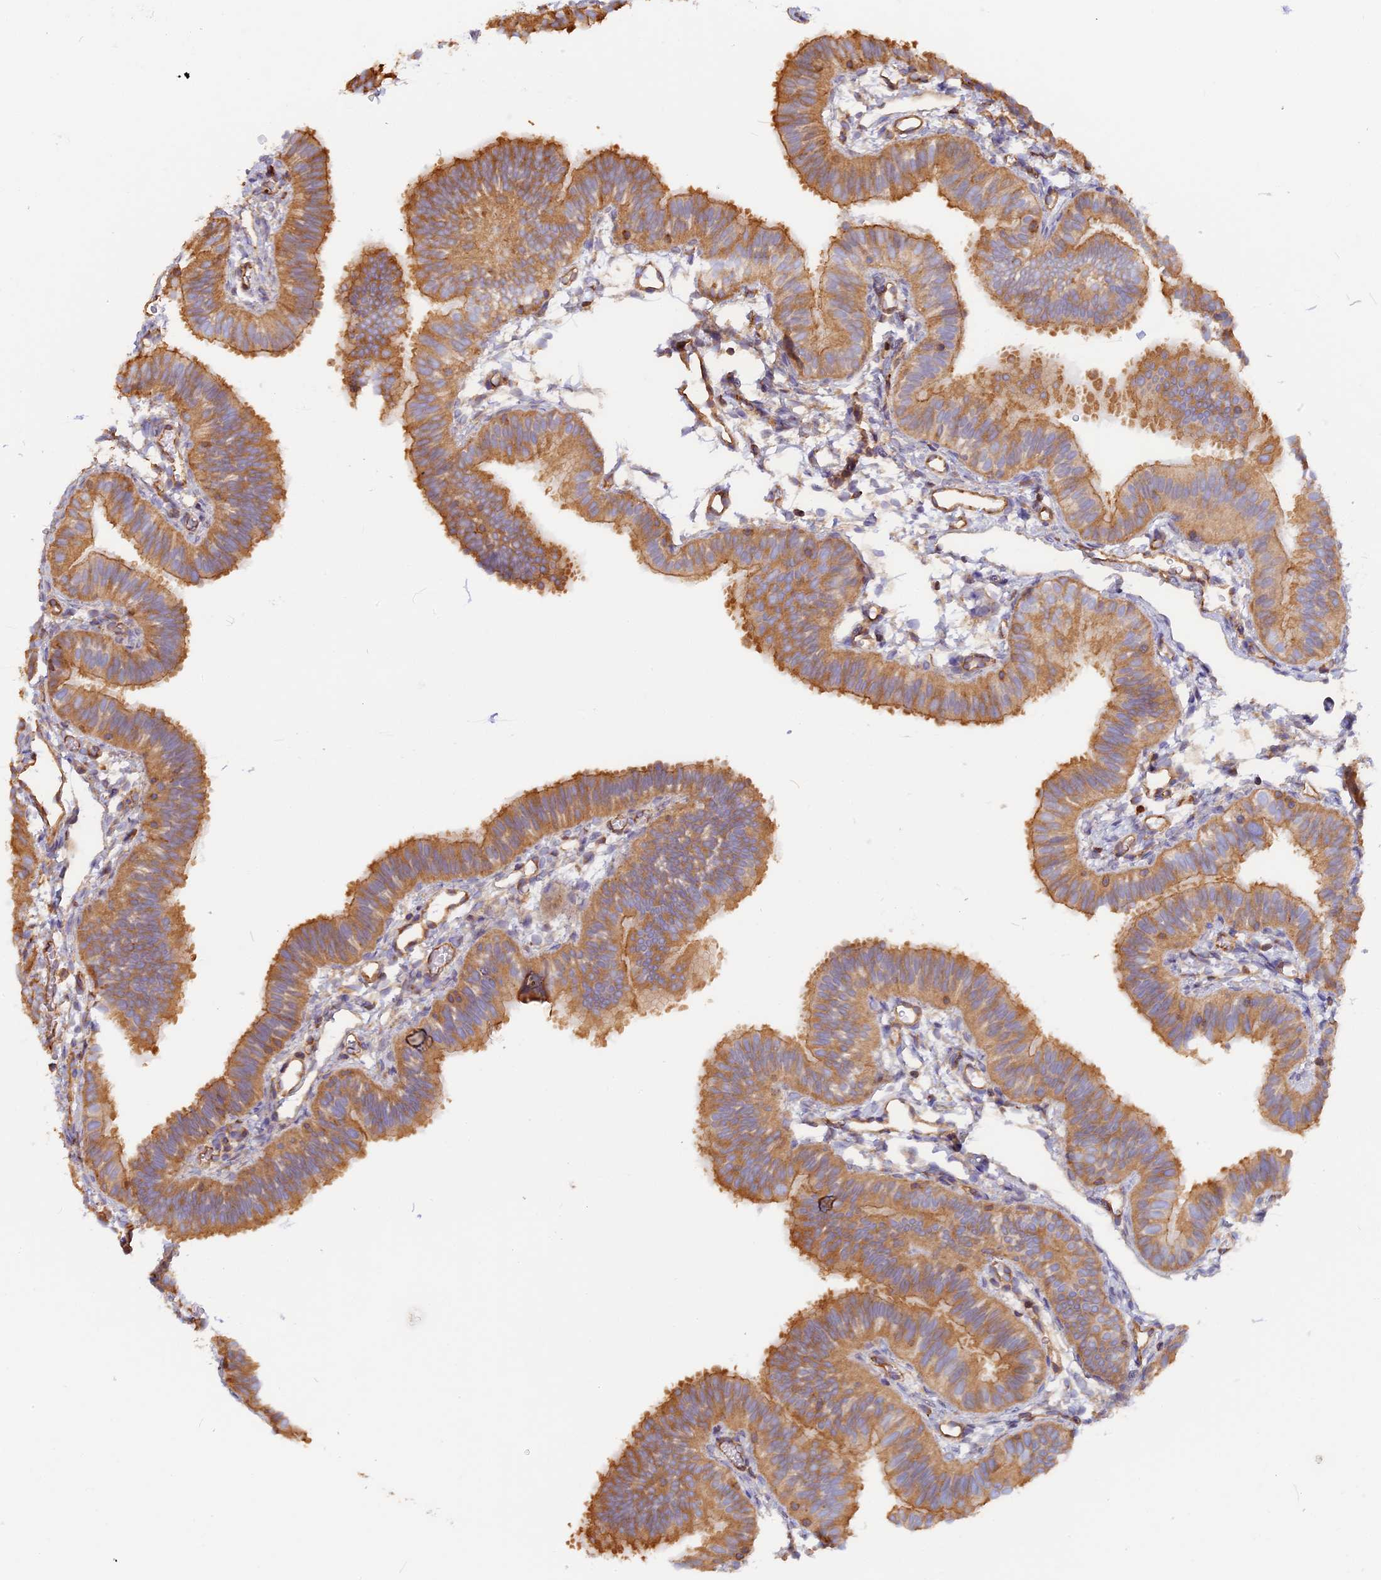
{"staining": {"intensity": "moderate", "quantity": ">75%", "location": "cytoplasmic/membranous"}, "tissue": "fallopian tube", "cell_type": "Glandular cells", "image_type": "normal", "snomed": [{"axis": "morphology", "description": "Normal tissue, NOS"}, {"axis": "topography", "description": "Fallopian tube"}], "caption": "A histopathology image of human fallopian tube stained for a protein demonstrates moderate cytoplasmic/membranous brown staining in glandular cells.", "gene": "VPS18", "patient": {"sex": "female", "age": 35}}